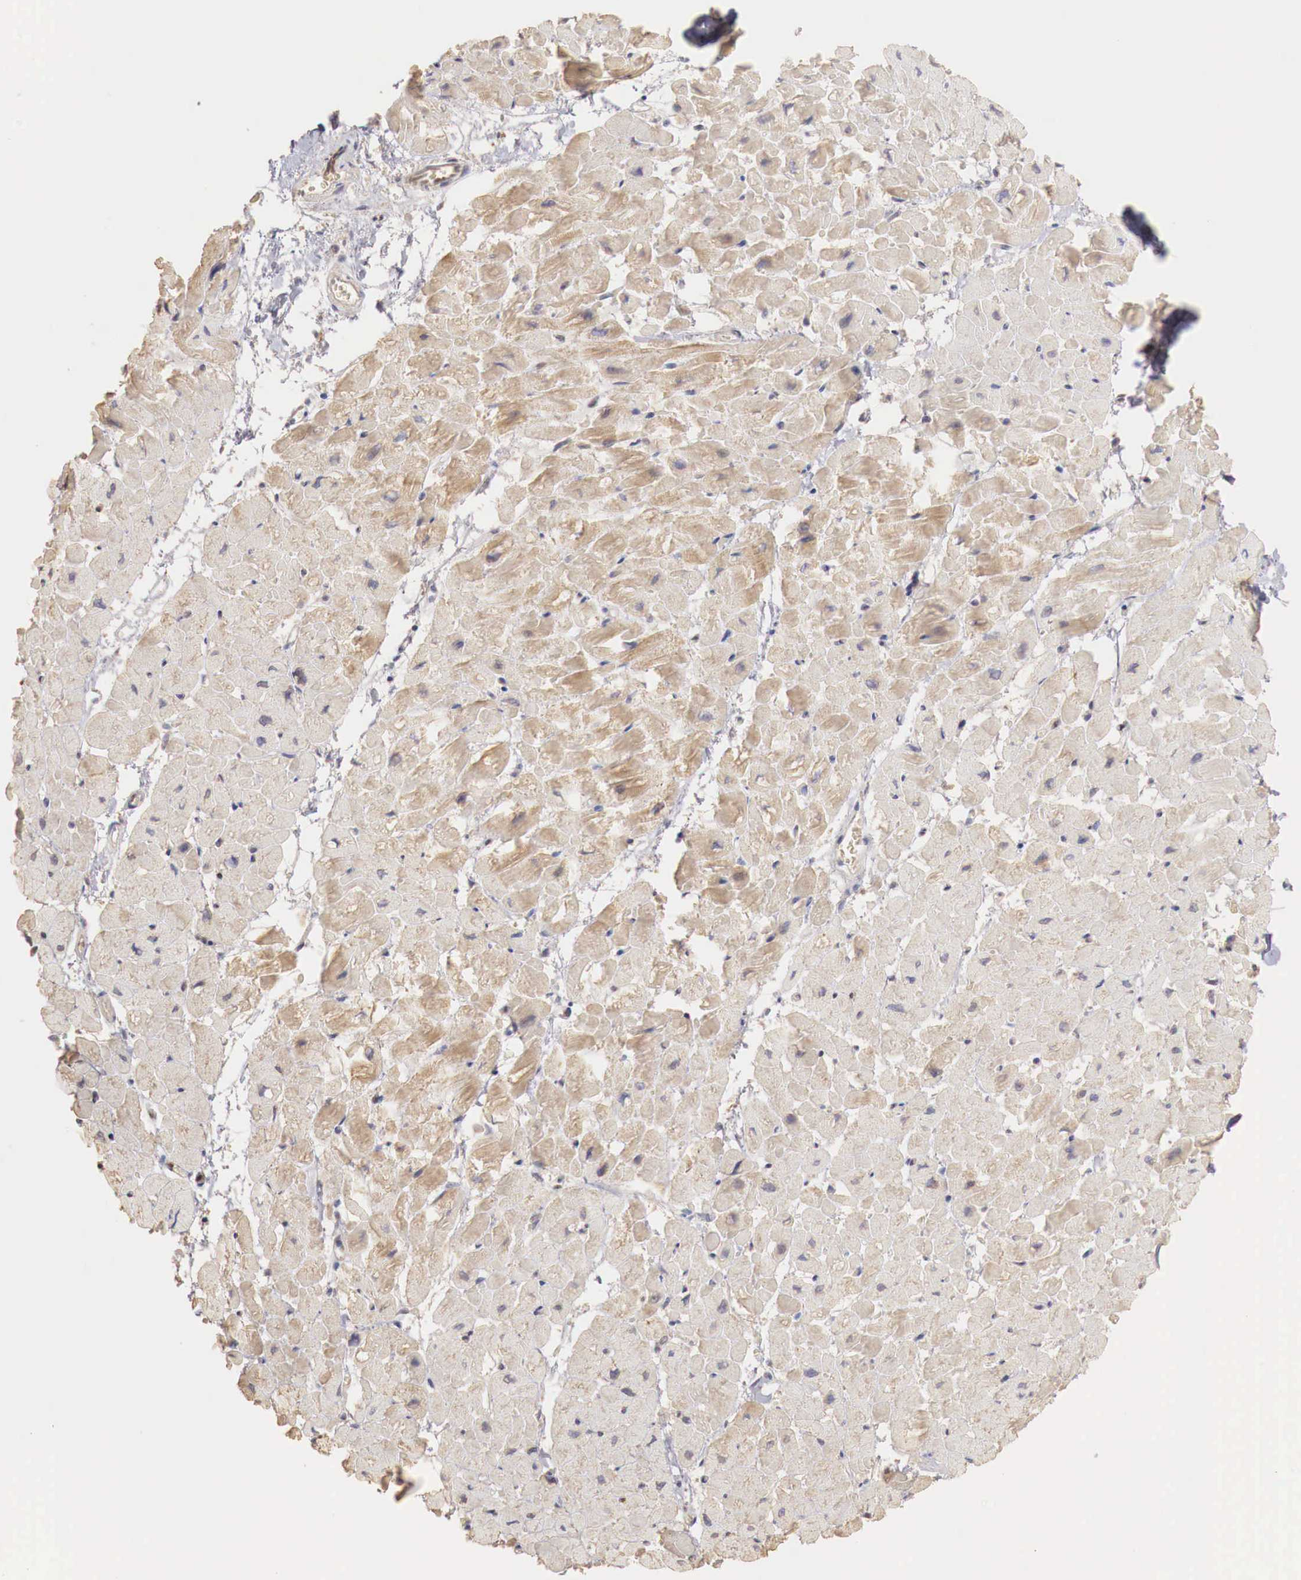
{"staining": {"intensity": "weak", "quantity": ">75%", "location": "cytoplasmic/membranous"}, "tissue": "heart muscle", "cell_type": "Cardiomyocytes", "image_type": "normal", "snomed": [{"axis": "morphology", "description": "Normal tissue, NOS"}, {"axis": "topography", "description": "Heart"}], "caption": "Immunohistochemical staining of normal human heart muscle exhibits low levels of weak cytoplasmic/membranous staining in approximately >75% of cardiomyocytes.", "gene": "TBC1D9", "patient": {"sex": "male", "age": 45}}